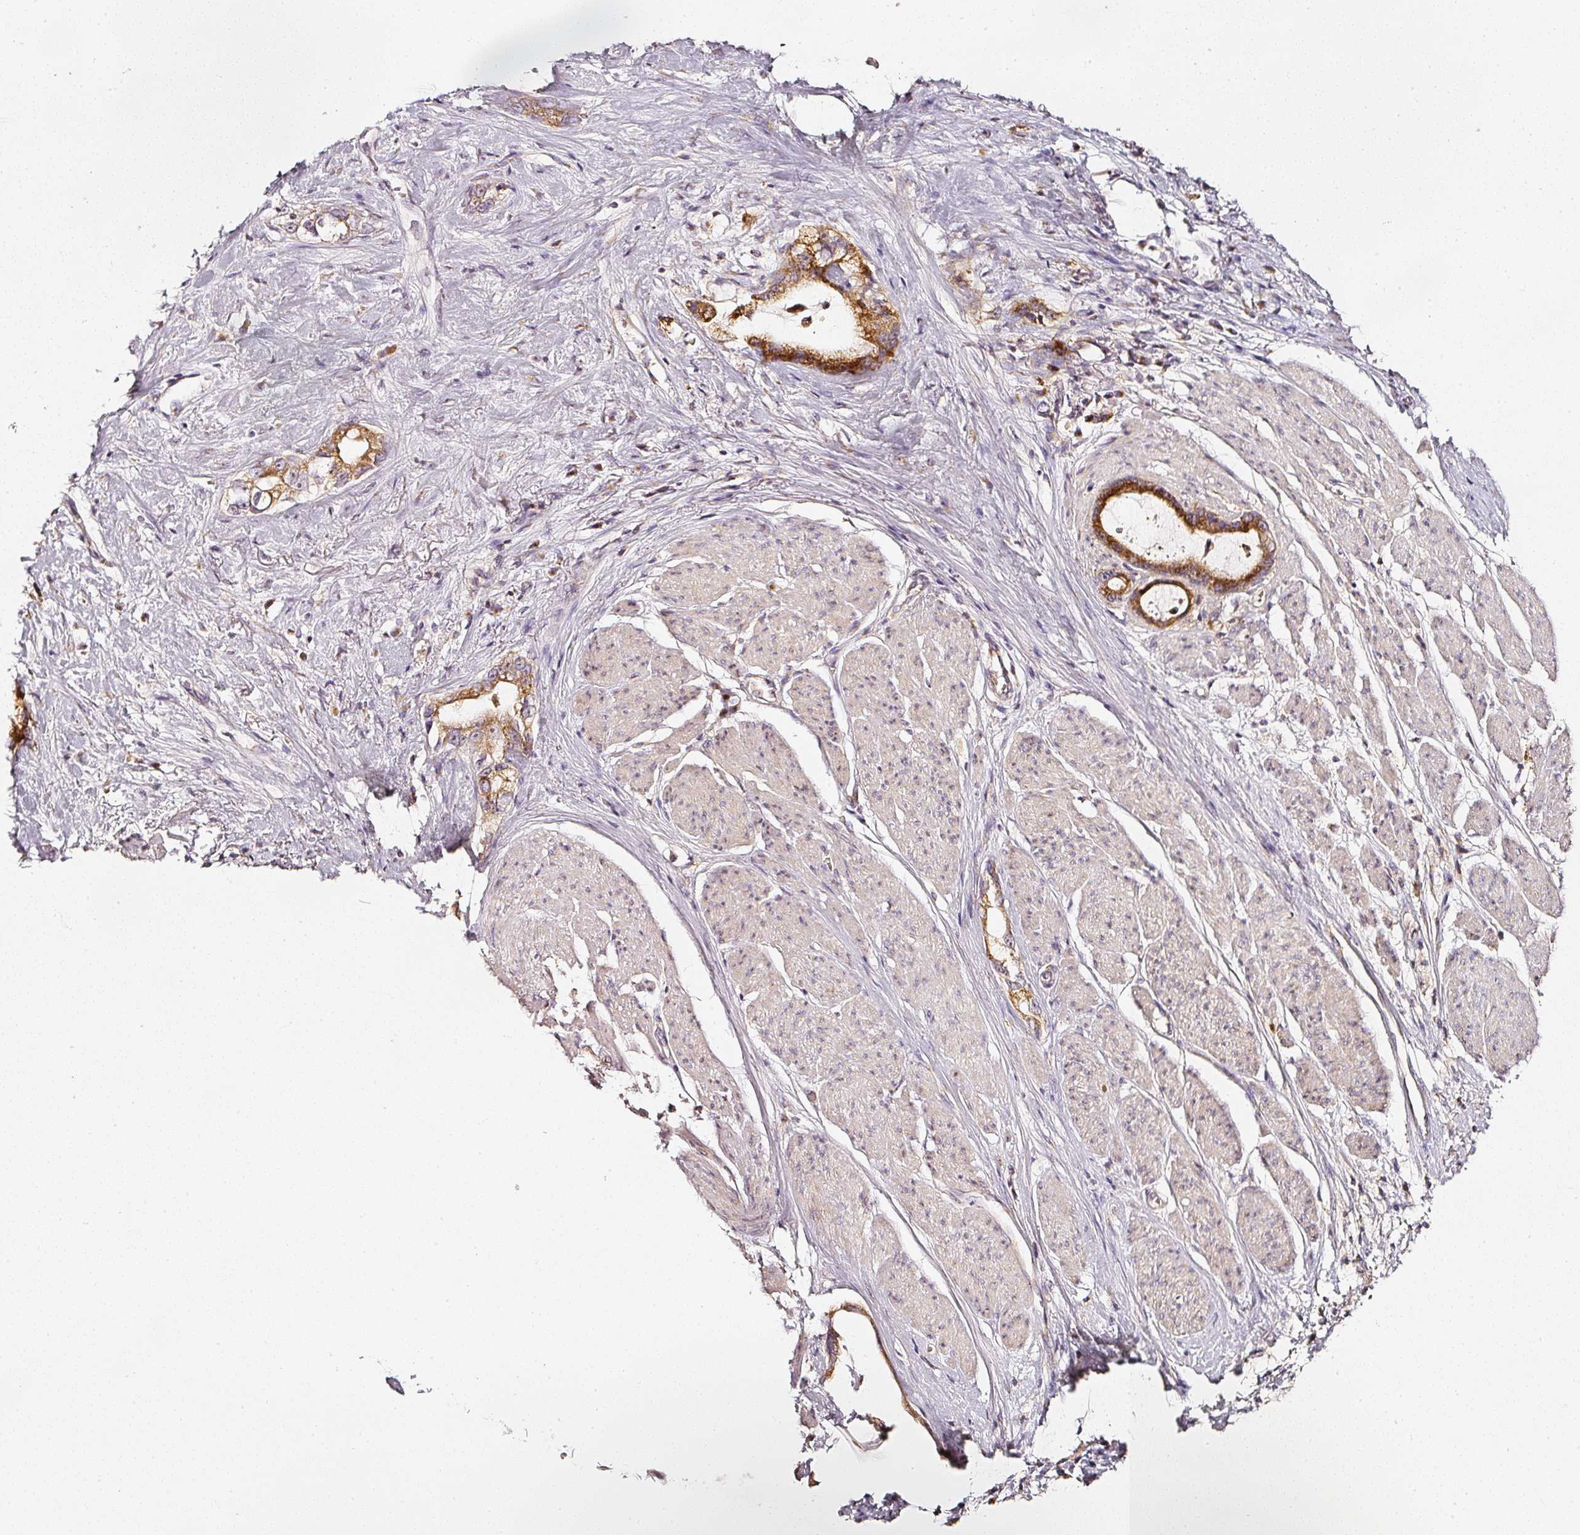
{"staining": {"intensity": "strong", "quantity": ">75%", "location": "cytoplasmic/membranous"}, "tissue": "stomach cancer", "cell_type": "Tumor cells", "image_type": "cancer", "snomed": [{"axis": "morphology", "description": "Adenocarcinoma, NOS"}, {"axis": "topography", "description": "Stomach"}], "caption": "A high-resolution histopathology image shows IHC staining of stomach cancer, which exhibits strong cytoplasmic/membranous positivity in approximately >75% of tumor cells. The staining was performed using DAB (3,3'-diaminobenzidine), with brown indicating positive protein expression. Nuclei are stained blue with hematoxylin.", "gene": "NTRK1", "patient": {"sex": "male", "age": 55}}